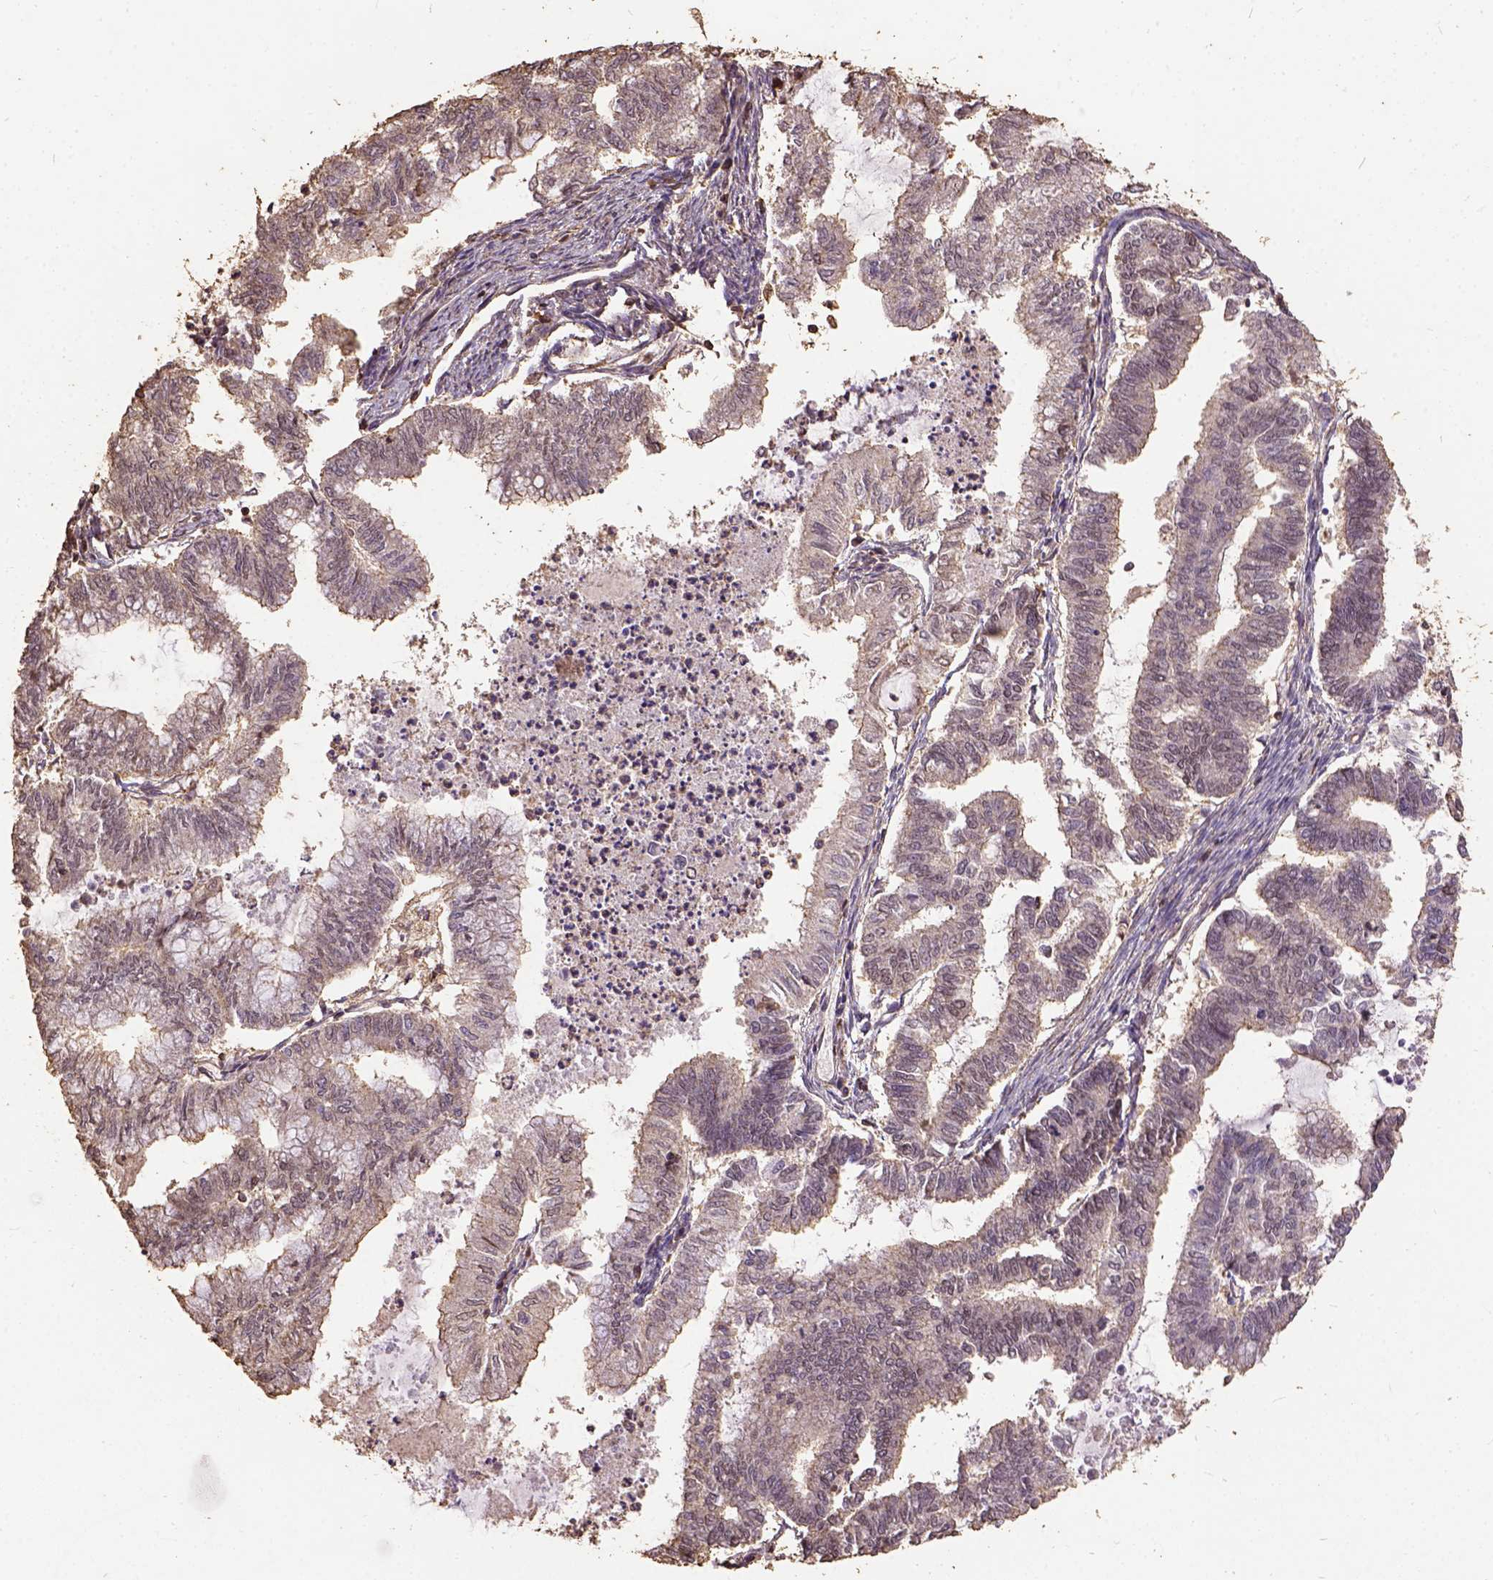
{"staining": {"intensity": "negative", "quantity": "none", "location": "none"}, "tissue": "endometrial cancer", "cell_type": "Tumor cells", "image_type": "cancer", "snomed": [{"axis": "morphology", "description": "Adenocarcinoma, NOS"}, {"axis": "topography", "description": "Endometrium"}], "caption": "Photomicrograph shows no protein expression in tumor cells of endometrial cancer tissue.", "gene": "NACC1", "patient": {"sex": "female", "age": 79}}